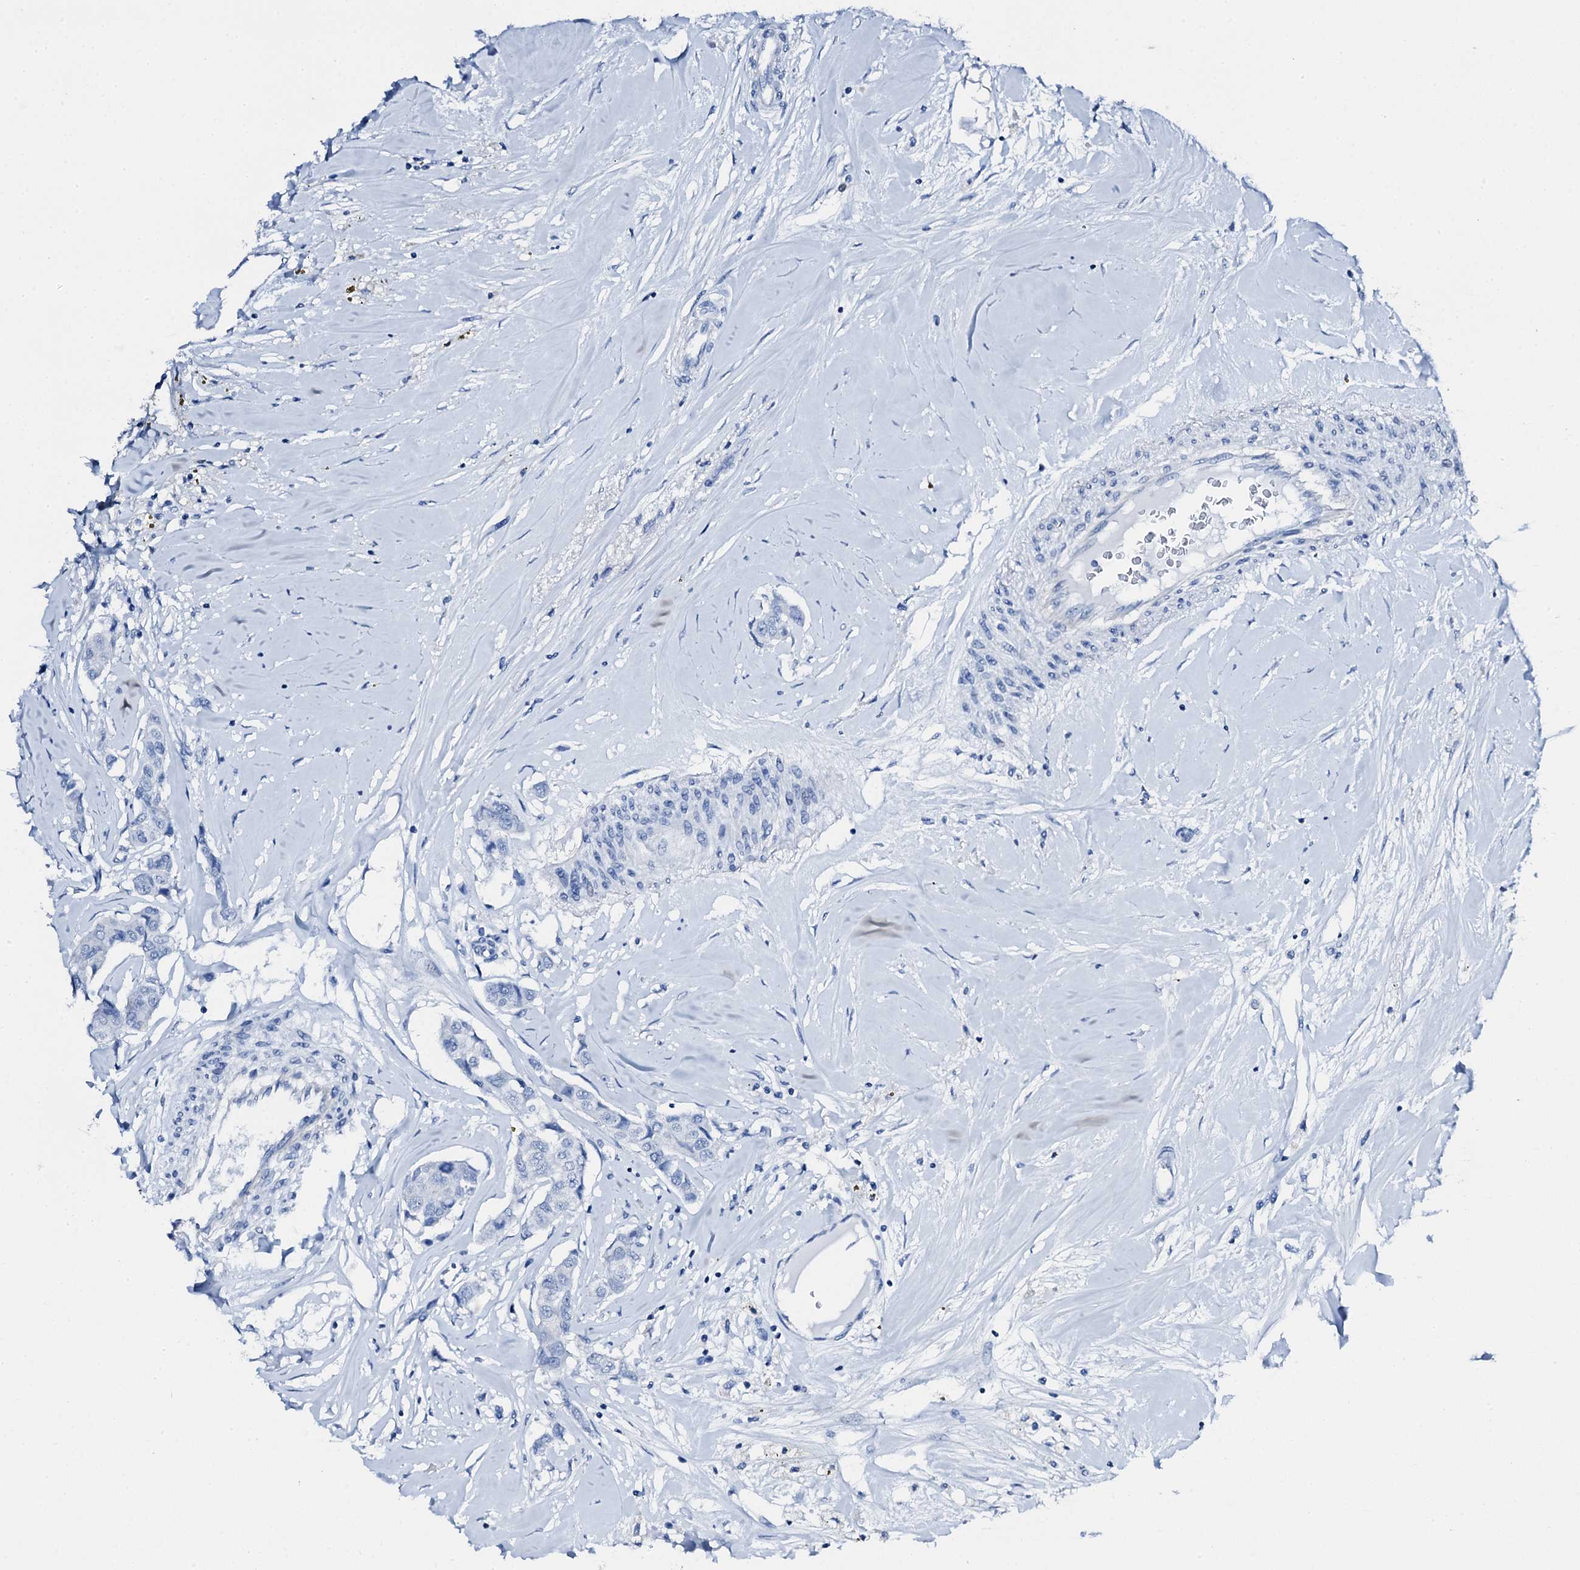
{"staining": {"intensity": "negative", "quantity": "none", "location": "none"}, "tissue": "breast cancer", "cell_type": "Tumor cells", "image_type": "cancer", "snomed": [{"axis": "morphology", "description": "Duct carcinoma"}, {"axis": "topography", "description": "Breast"}], "caption": "Human breast infiltrating ductal carcinoma stained for a protein using immunohistochemistry (IHC) exhibits no expression in tumor cells.", "gene": "PTH", "patient": {"sex": "female", "age": 80}}